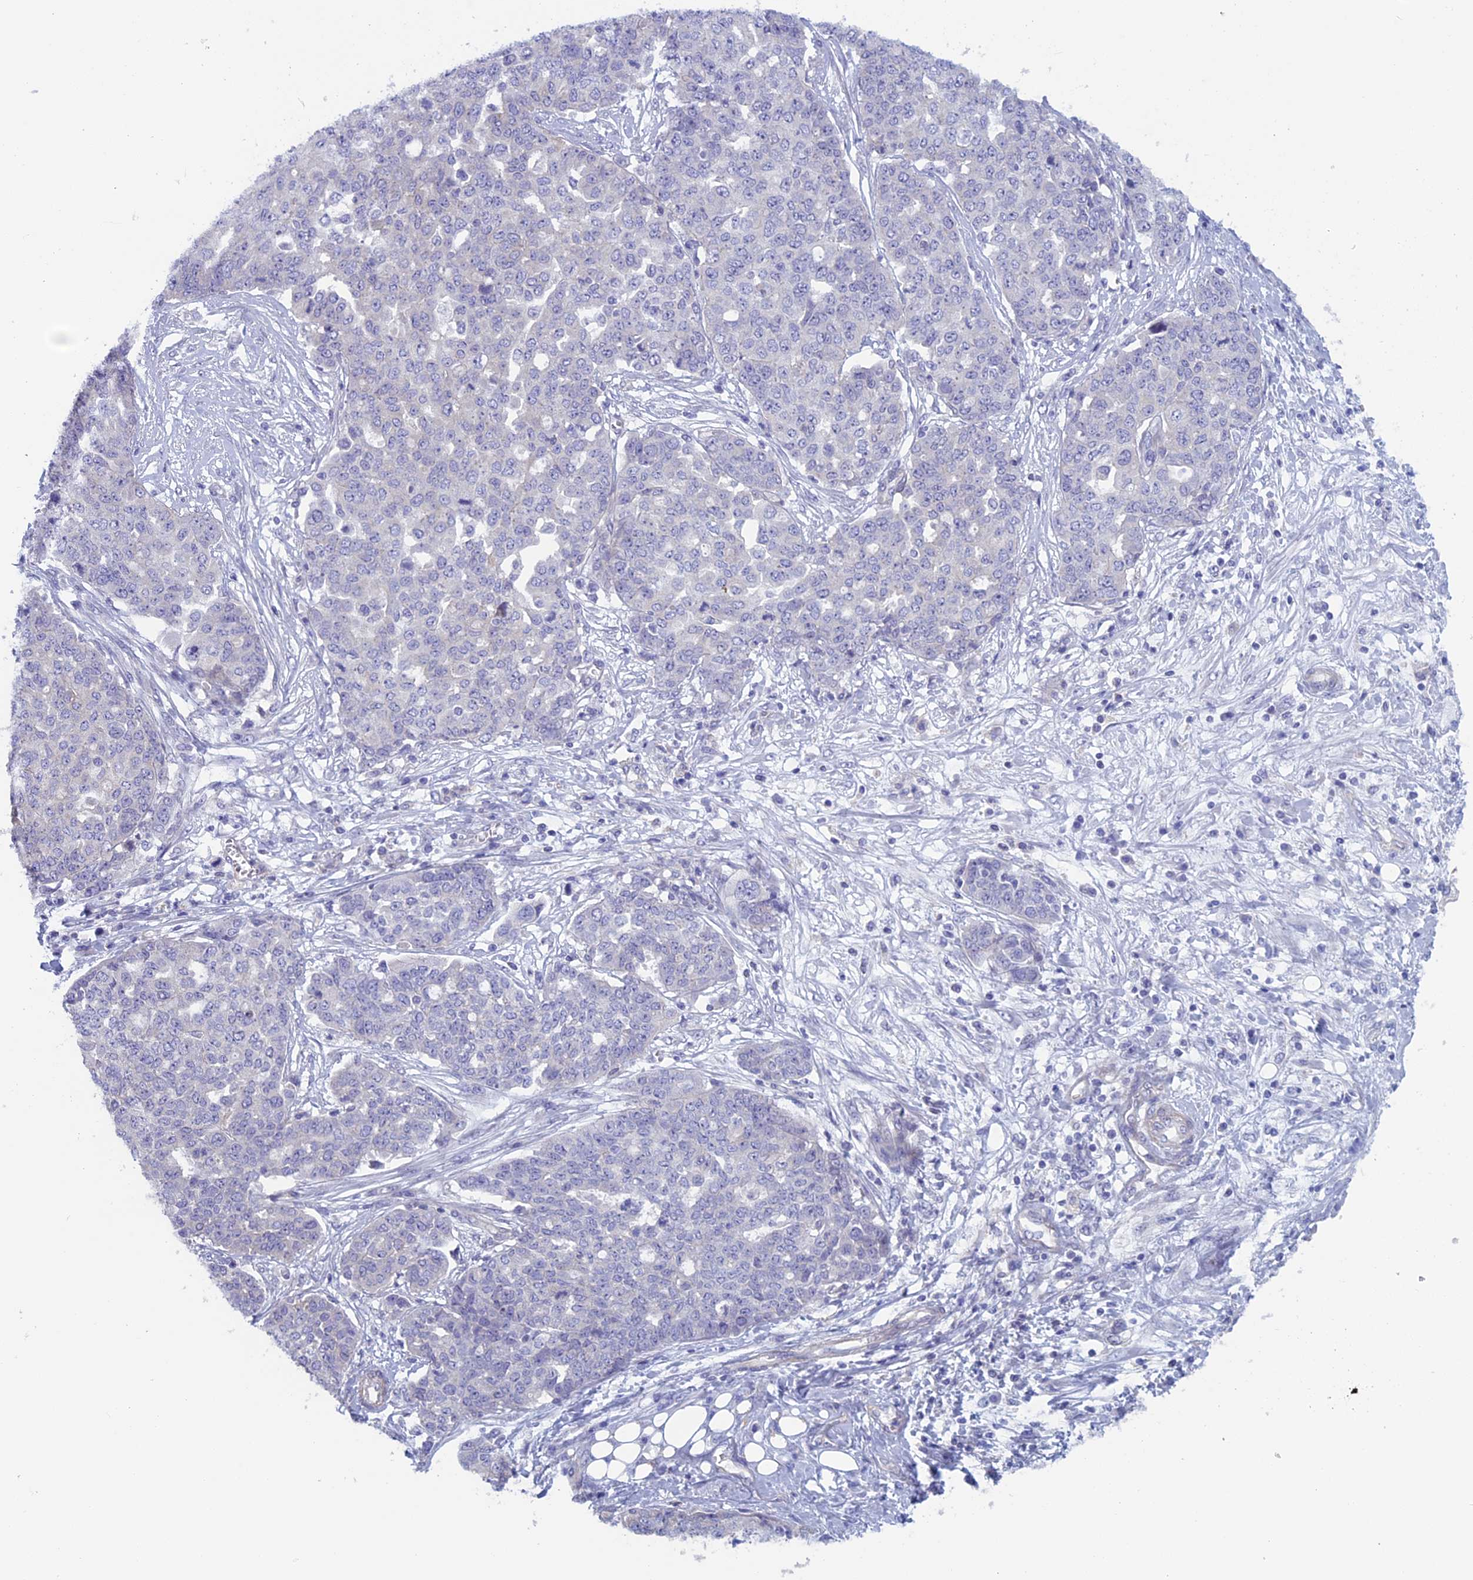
{"staining": {"intensity": "negative", "quantity": "none", "location": "none"}, "tissue": "ovarian cancer", "cell_type": "Tumor cells", "image_type": "cancer", "snomed": [{"axis": "morphology", "description": "Cystadenocarcinoma, serous, NOS"}, {"axis": "topography", "description": "Soft tissue"}, {"axis": "topography", "description": "Ovary"}], "caption": "Tumor cells are negative for protein expression in human serous cystadenocarcinoma (ovarian).", "gene": "CNOT6L", "patient": {"sex": "female", "age": 57}}